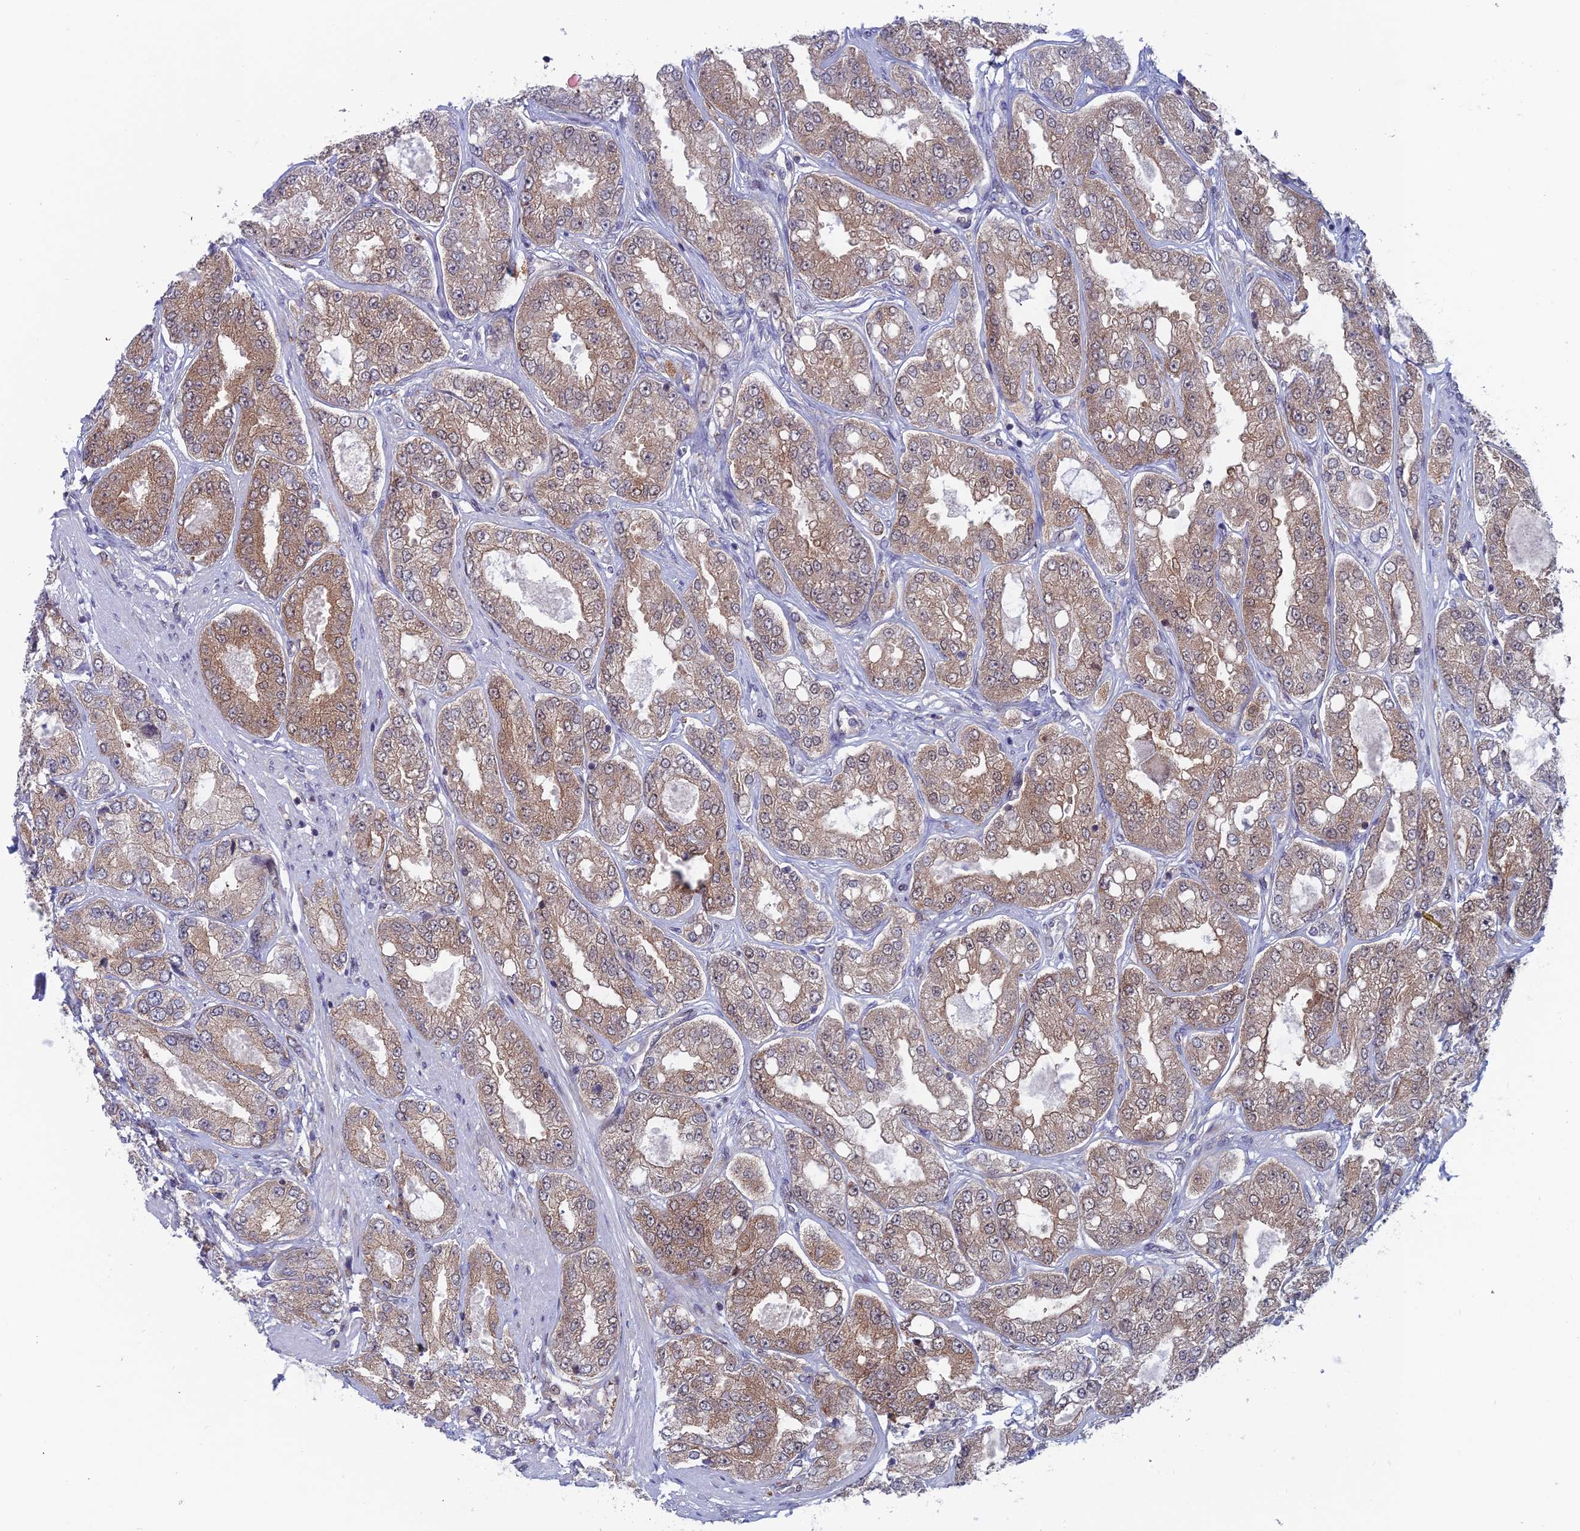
{"staining": {"intensity": "moderate", "quantity": ">75%", "location": "cytoplasmic/membranous"}, "tissue": "prostate cancer", "cell_type": "Tumor cells", "image_type": "cancer", "snomed": [{"axis": "morphology", "description": "Adenocarcinoma, High grade"}, {"axis": "topography", "description": "Prostate"}], "caption": "Protein analysis of adenocarcinoma (high-grade) (prostate) tissue shows moderate cytoplasmic/membranous staining in about >75% of tumor cells. (DAB (3,3'-diaminobenzidine) IHC, brown staining for protein, blue staining for nuclei).", "gene": "IGBP1", "patient": {"sex": "male", "age": 71}}